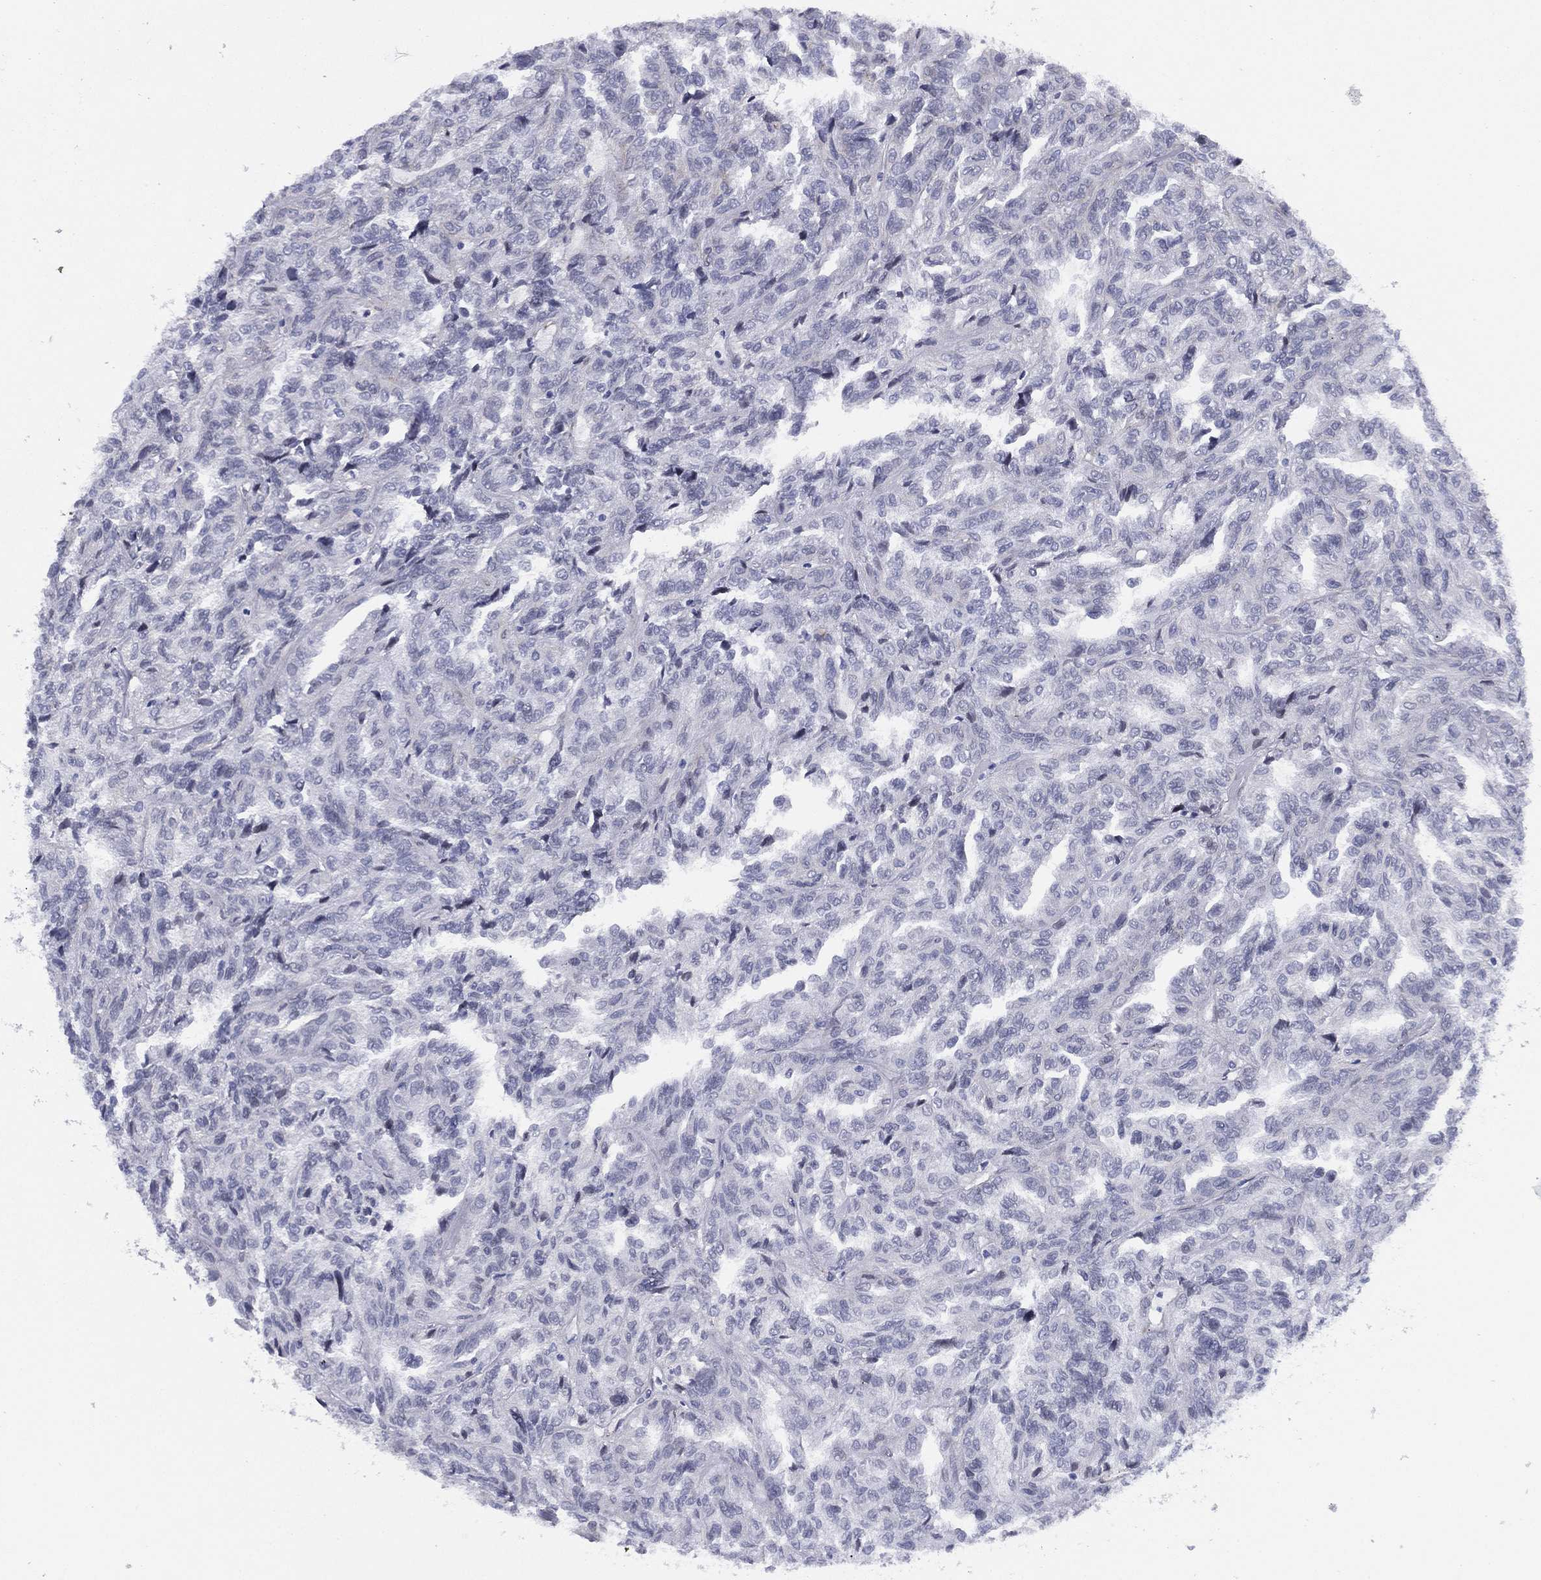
{"staining": {"intensity": "negative", "quantity": "none", "location": "none"}, "tissue": "renal cancer", "cell_type": "Tumor cells", "image_type": "cancer", "snomed": [{"axis": "morphology", "description": "Adenocarcinoma, NOS"}, {"axis": "topography", "description": "Kidney"}], "caption": "Immunohistochemistry (IHC) of human renal adenocarcinoma demonstrates no positivity in tumor cells.", "gene": "MAS1", "patient": {"sex": "male", "age": 79}}